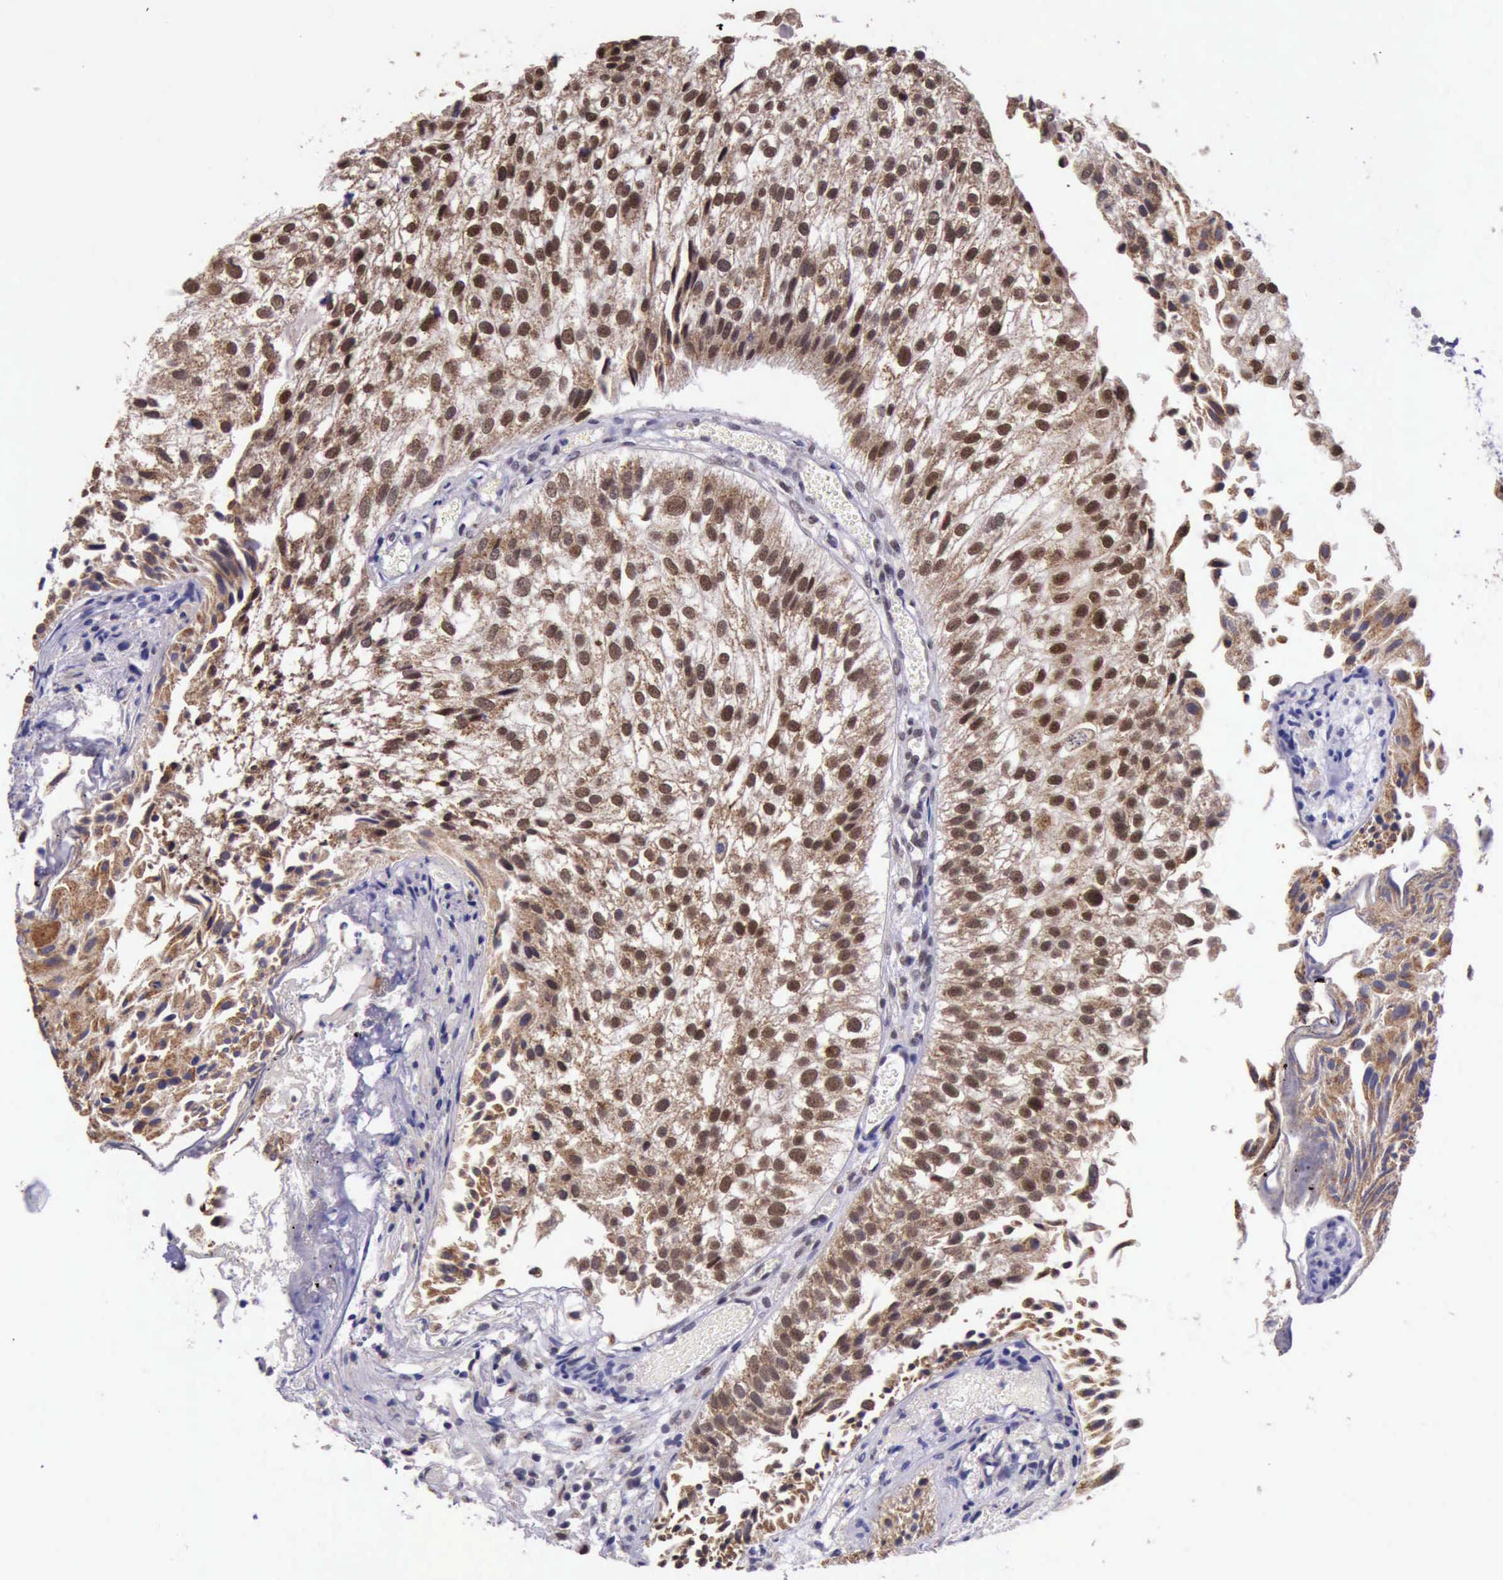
{"staining": {"intensity": "strong", "quantity": ">75%", "location": "cytoplasmic/membranous,nuclear"}, "tissue": "urothelial cancer", "cell_type": "Tumor cells", "image_type": "cancer", "snomed": [{"axis": "morphology", "description": "Urothelial carcinoma, Low grade"}, {"axis": "topography", "description": "Urinary bladder"}], "caption": "There is high levels of strong cytoplasmic/membranous and nuclear staining in tumor cells of urothelial carcinoma (low-grade), as demonstrated by immunohistochemical staining (brown color).", "gene": "PRPF39", "patient": {"sex": "female", "age": 89}}